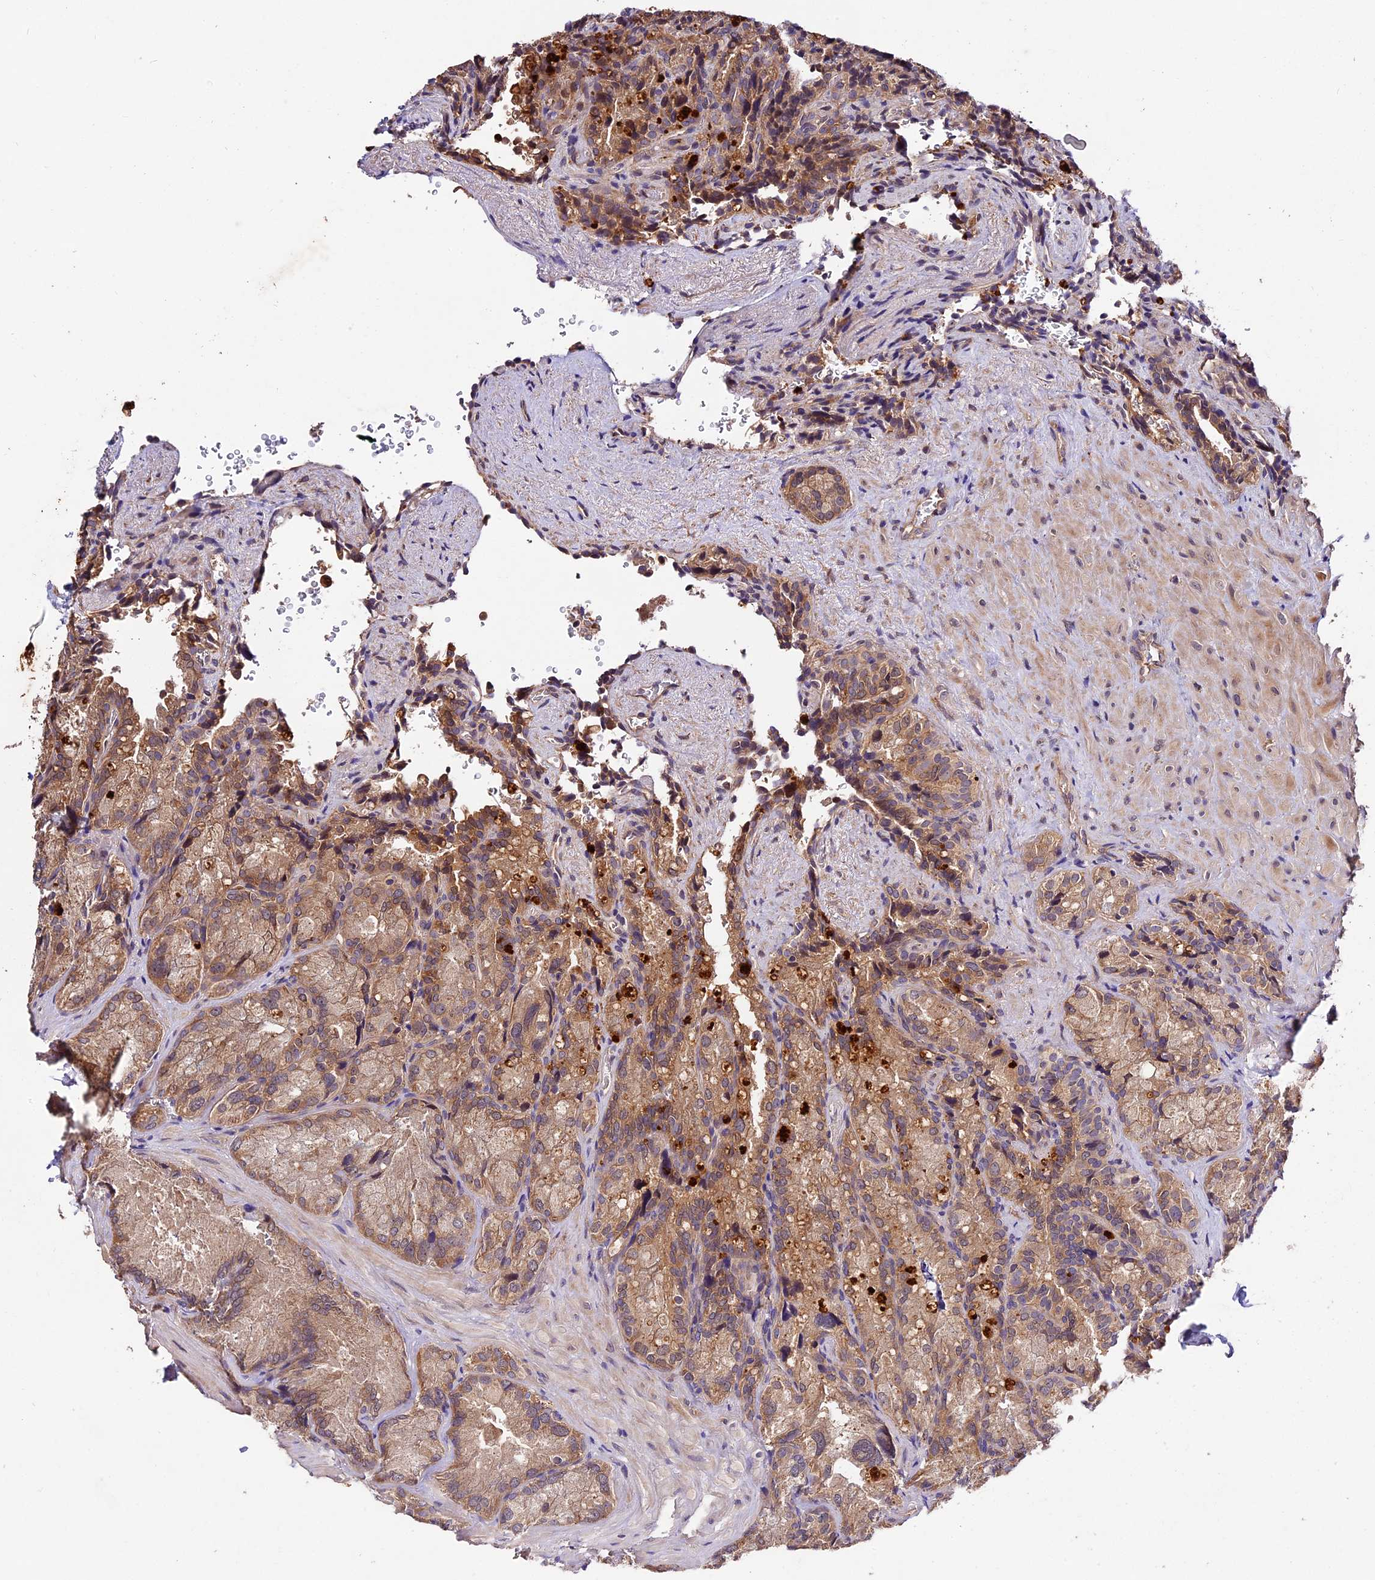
{"staining": {"intensity": "moderate", "quantity": ">75%", "location": "cytoplasmic/membranous"}, "tissue": "seminal vesicle", "cell_type": "Glandular cells", "image_type": "normal", "snomed": [{"axis": "morphology", "description": "Normal tissue, NOS"}, {"axis": "topography", "description": "Seminal veicle"}], "caption": "Immunohistochemistry micrograph of normal seminal vesicle stained for a protein (brown), which reveals medium levels of moderate cytoplasmic/membranous staining in approximately >75% of glandular cells.", "gene": "CES3", "patient": {"sex": "male", "age": 62}}